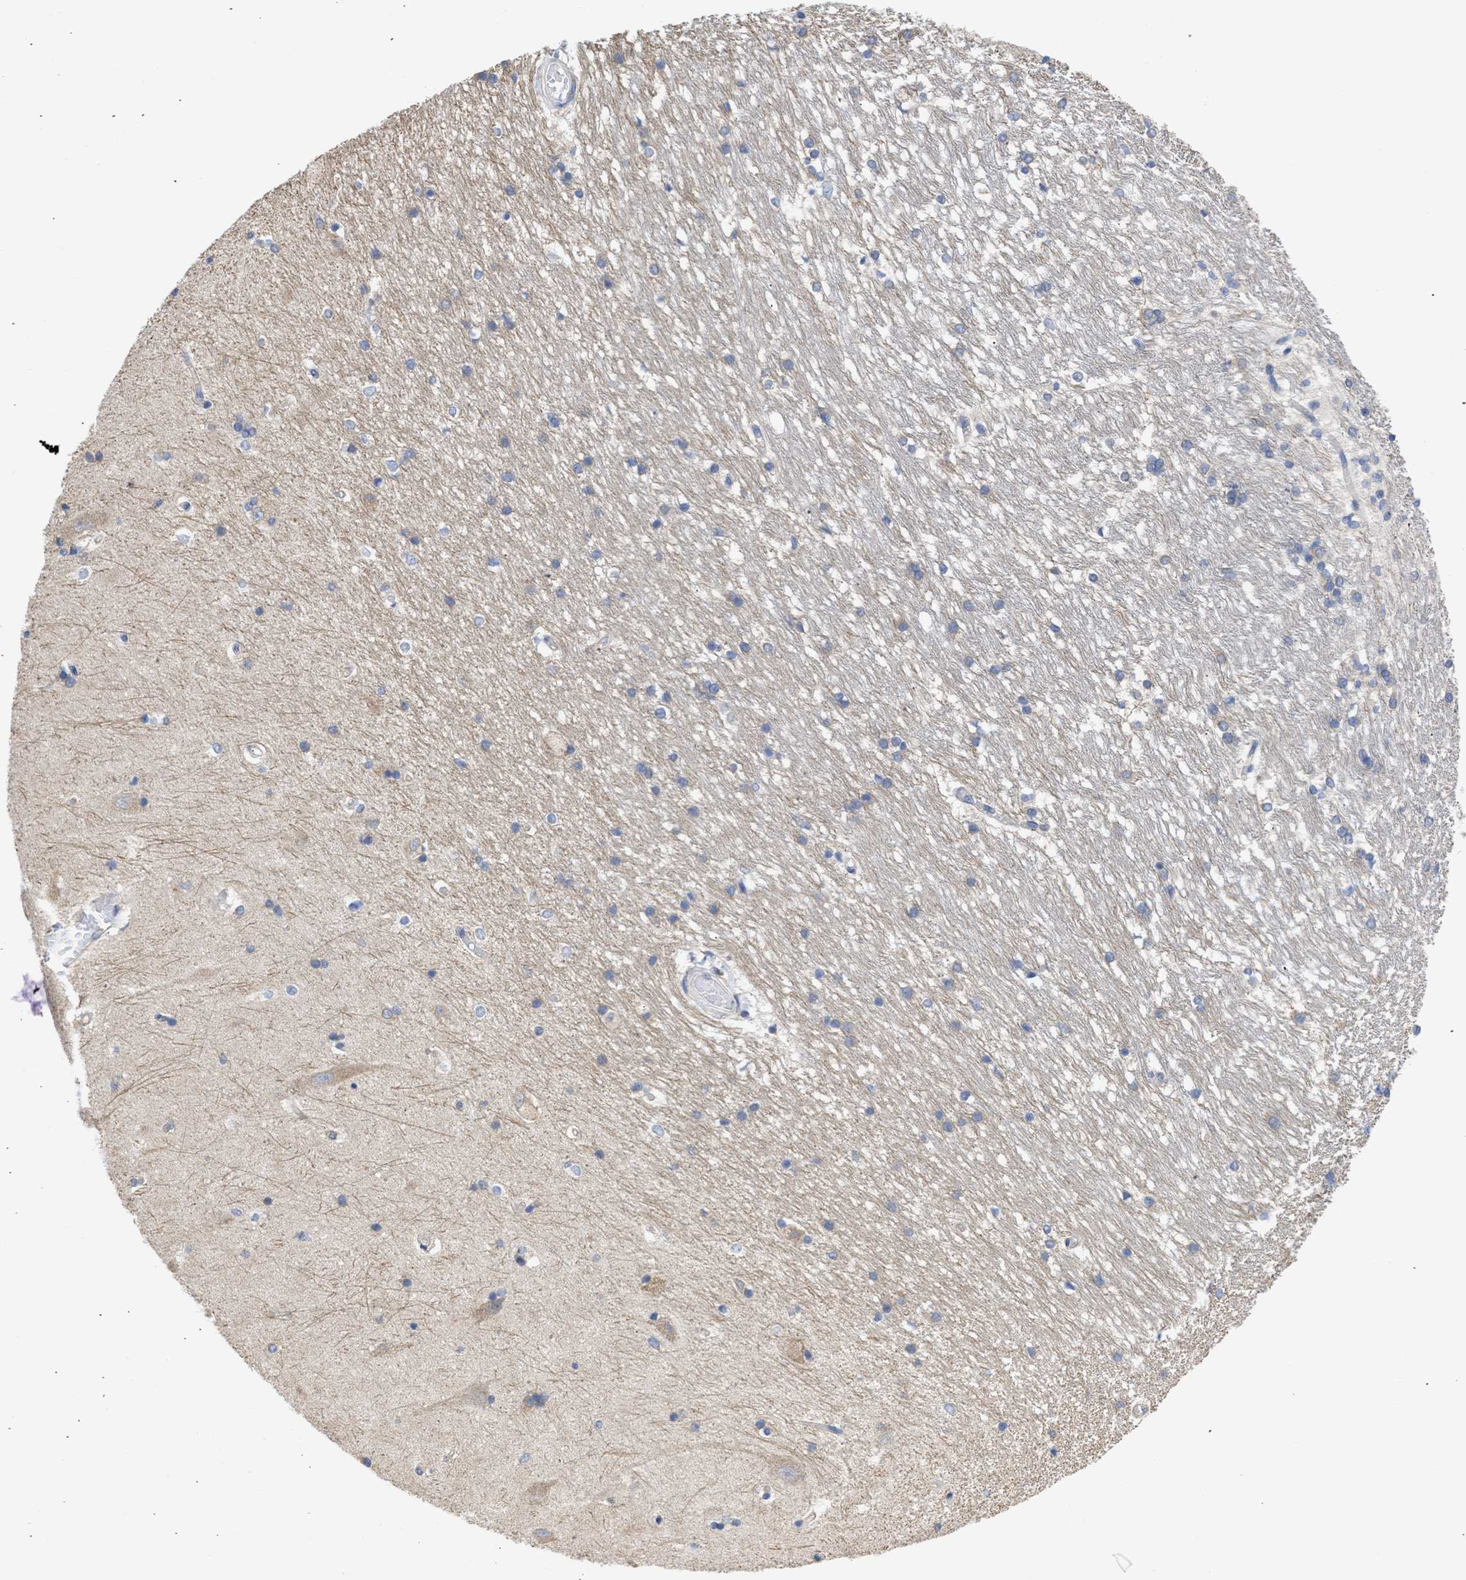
{"staining": {"intensity": "weak", "quantity": "<25%", "location": "cytoplasmic/membranous"}, "tissue": "hippocampus", "cell_type": "Glial cells", "image_type": "normal", "snomed": [{"axis": "morphology", "description": "Normal tissue, NOS"}, {"axis": "topography", "description": "Hippocampus"}], "caption": "DAB immunohistochemical staining of benign hippocampus shows no significant positivity in glial cells. (Stains: DAB (3,3'-diaminobenzidine) immunohistochemistry (IHC) with hematoxylin counter stain, Microscopy: brightfield microscopy at high magnification).", "gene": "MAP2K3", "patient": {"sex": "male", "age": 45}}